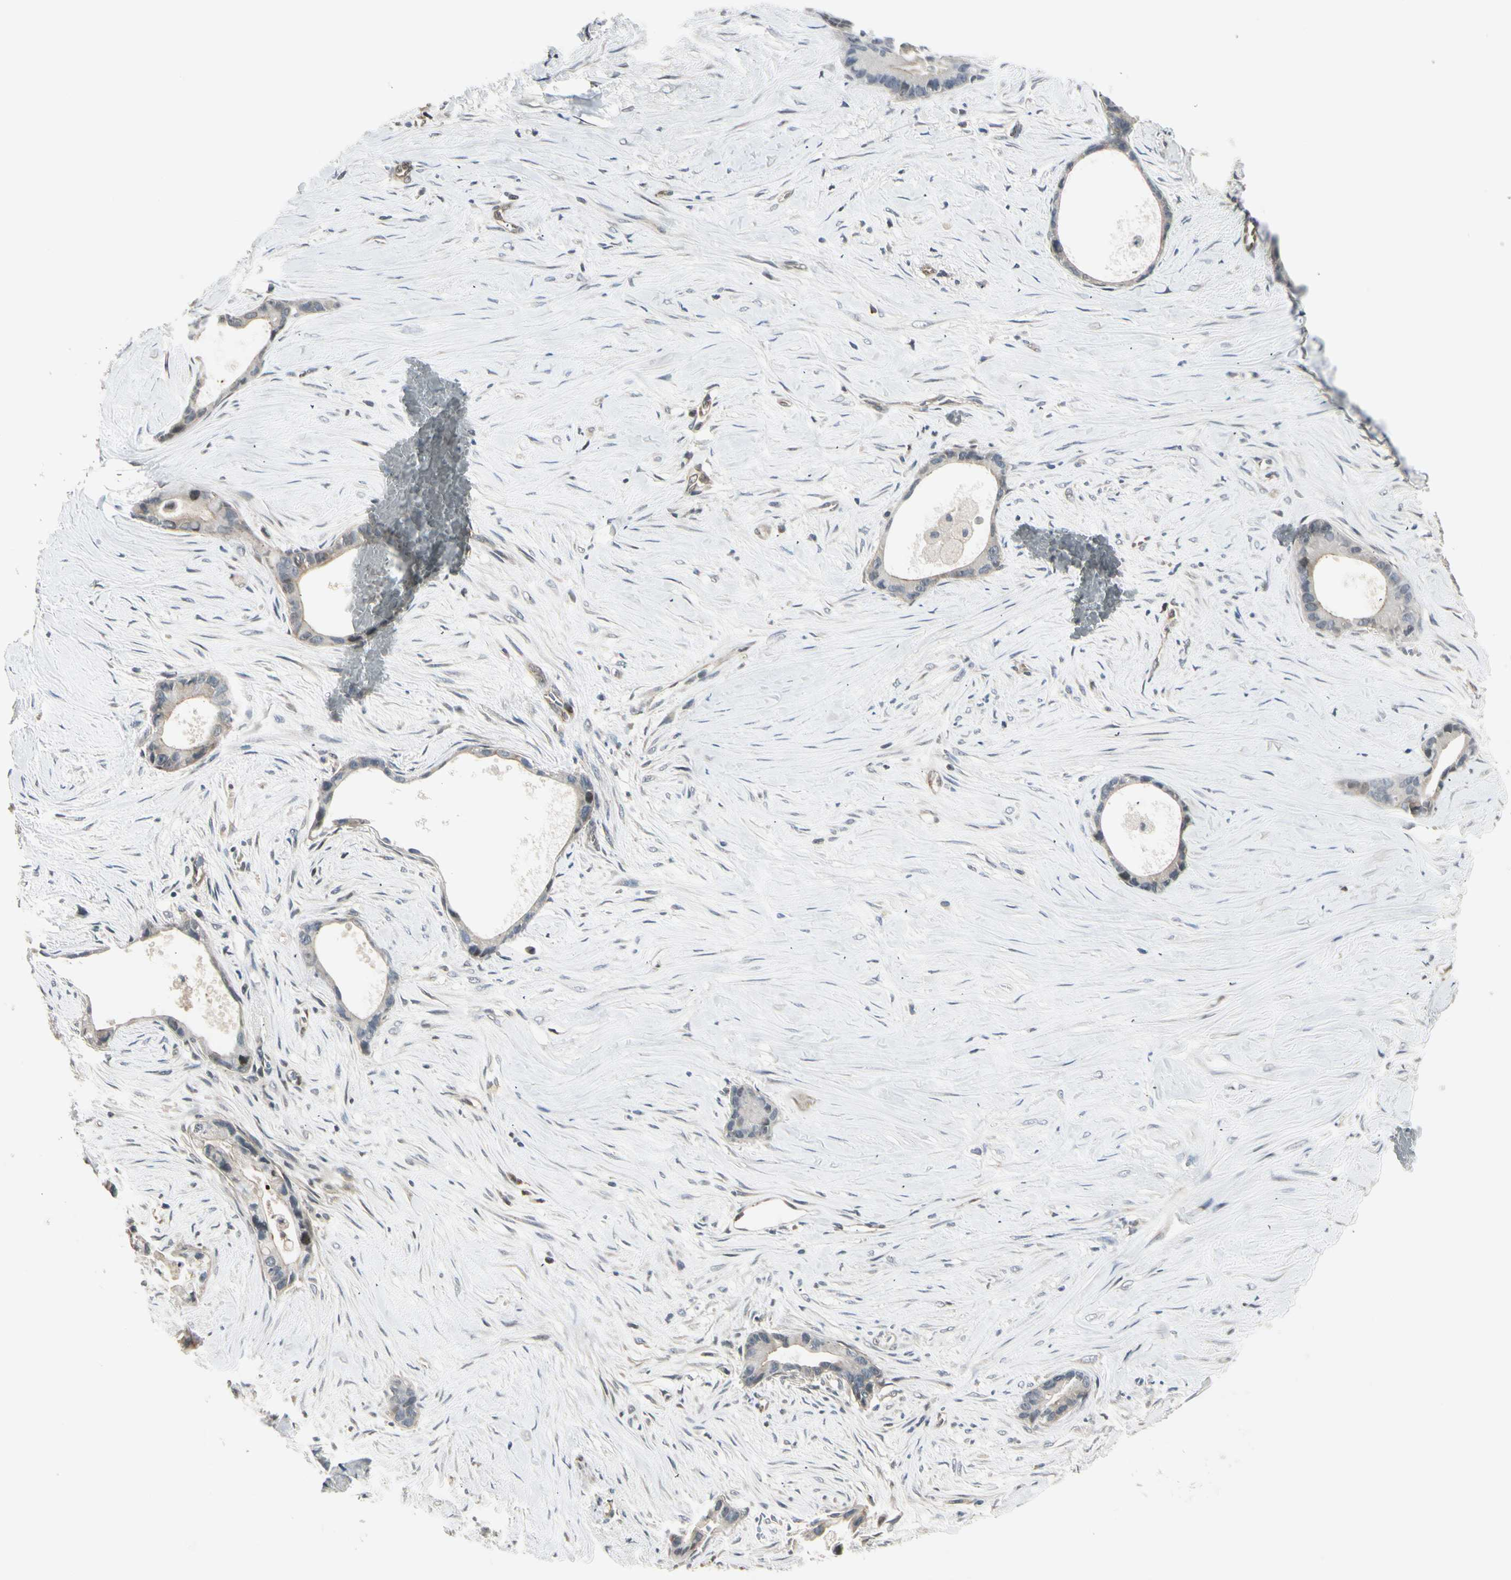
{"staining": {"intensity": "weak", "quantity": "25%-75%", "location": "cytoplasmic/membranous"}, "tissue": "liver cancer", "cell_type": "Tumor cells", "image_type": "cancer", "snomed": [{"axis": "morphology", "description": "Cholangiocarcinoma"}, {"axis": "topography", "description": "Liver"}], "caption": "Cholangiocarcinoma (liver) tissue shows weak cytoplasmic/membranous expression in about 25%-75% of tumor cells", "gene": "SVBP", "patient": {"sex": "female", "age": 55}}